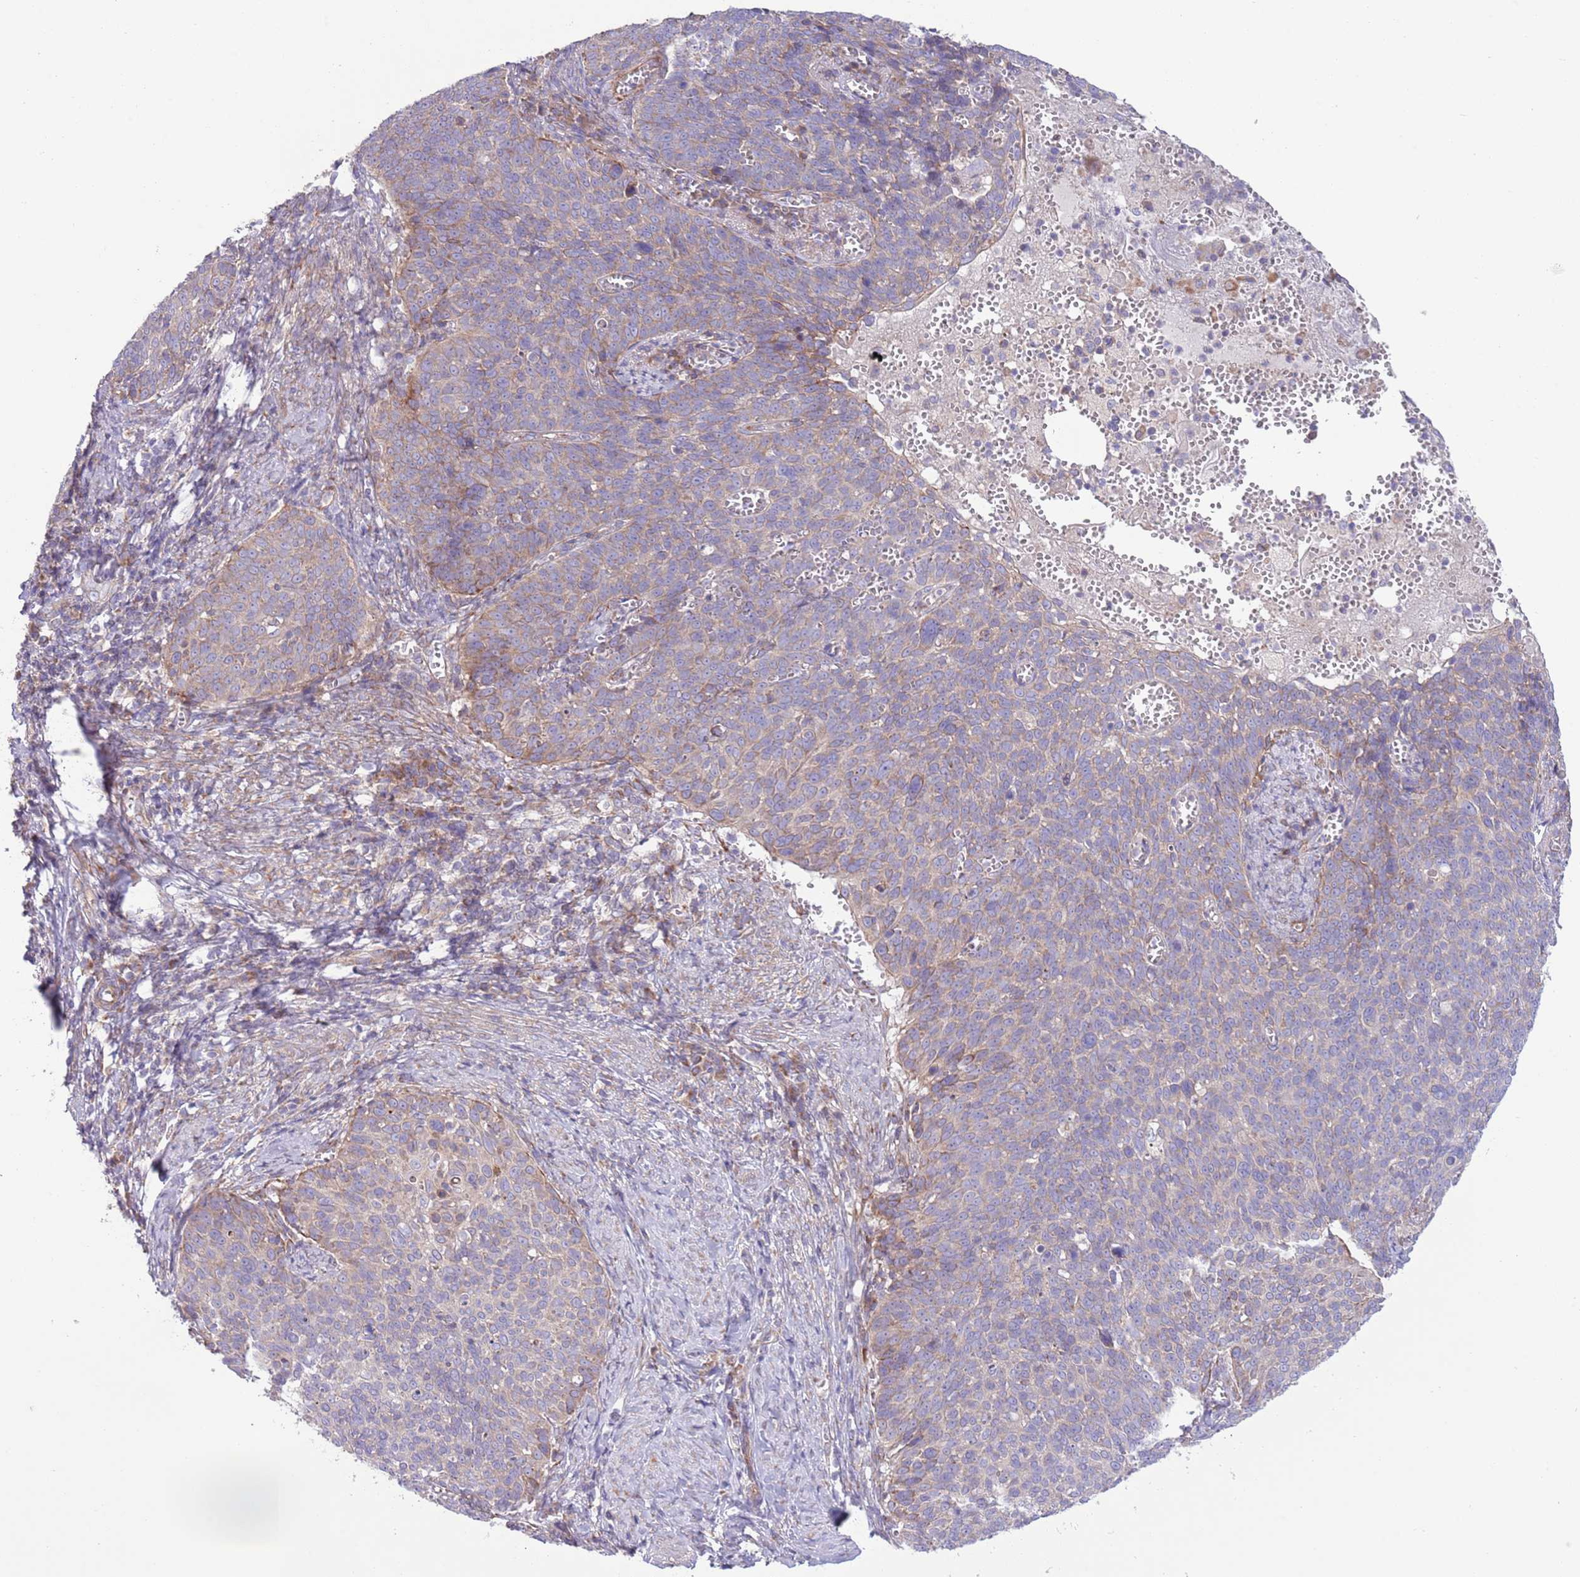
{"staining": {"intensity": "weak", "quantity": "25%-75%", "location": "cytoplasmic/membranous"}, "tissue": "cervical cancer", "cell_type": "Tumor cells", "image_type": "cancer", "snomed": [{"axis": "morphology", "description": "Normal tissue, NOS"}, {"axis": "morphology", "description": "Squamous cell carcinoma, NOS"}, {"axis": "topography", "description": "Cervix"}], "caption": "About 25%-75% of tumor cells in human cervical cancer (squamous cell carcinoma) exhibit weak cytoplasmic/membranous protein staining as visualized by brown immunohistochemical staining.", "gene": "TOMM5", "patient": {"sex": "female", "age": 39}}